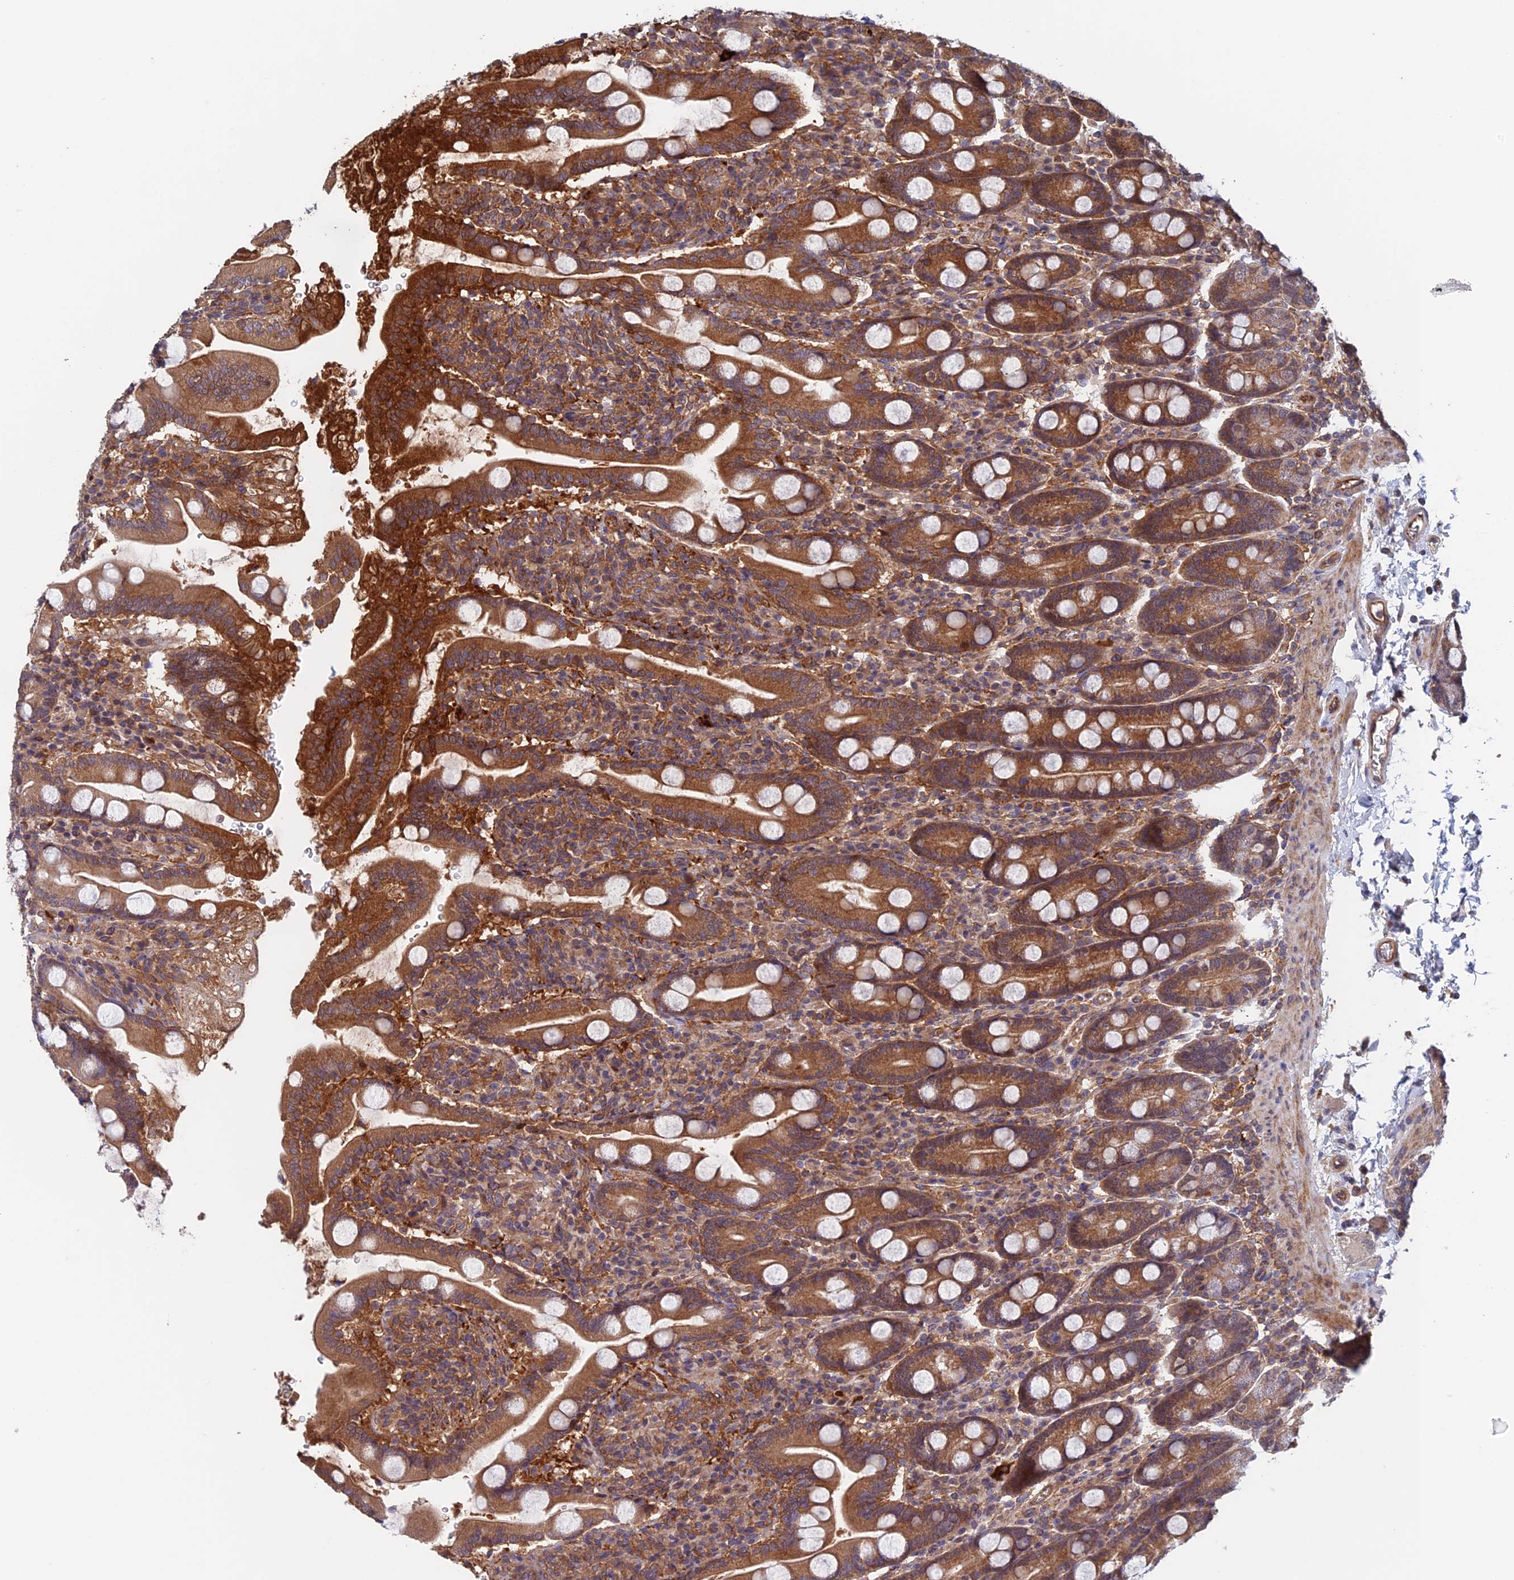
{"staining": {"intensity": "moderate", "quantity": ">75%", "location": "cytoplasmic/membranous"}, "tissue": "duodenum", "cell_type": "Glandular cells", "image_type": "normal", "snomed": [{"axis": "morphology", "description": "Normal tissue, NOS"}, {"axis": "topography", "description": "Duodenum"}], "caption": "Immunohistochemistry (IHC) histopathology image of benign duodenum stained for a protein (brown), which reveals medium levels of moderate cytoplasmic/membranous expression in approximately >75% of glandular cells.", "gene": "NUDT16L1", "patient": {"sex": "male", "age": 35}}